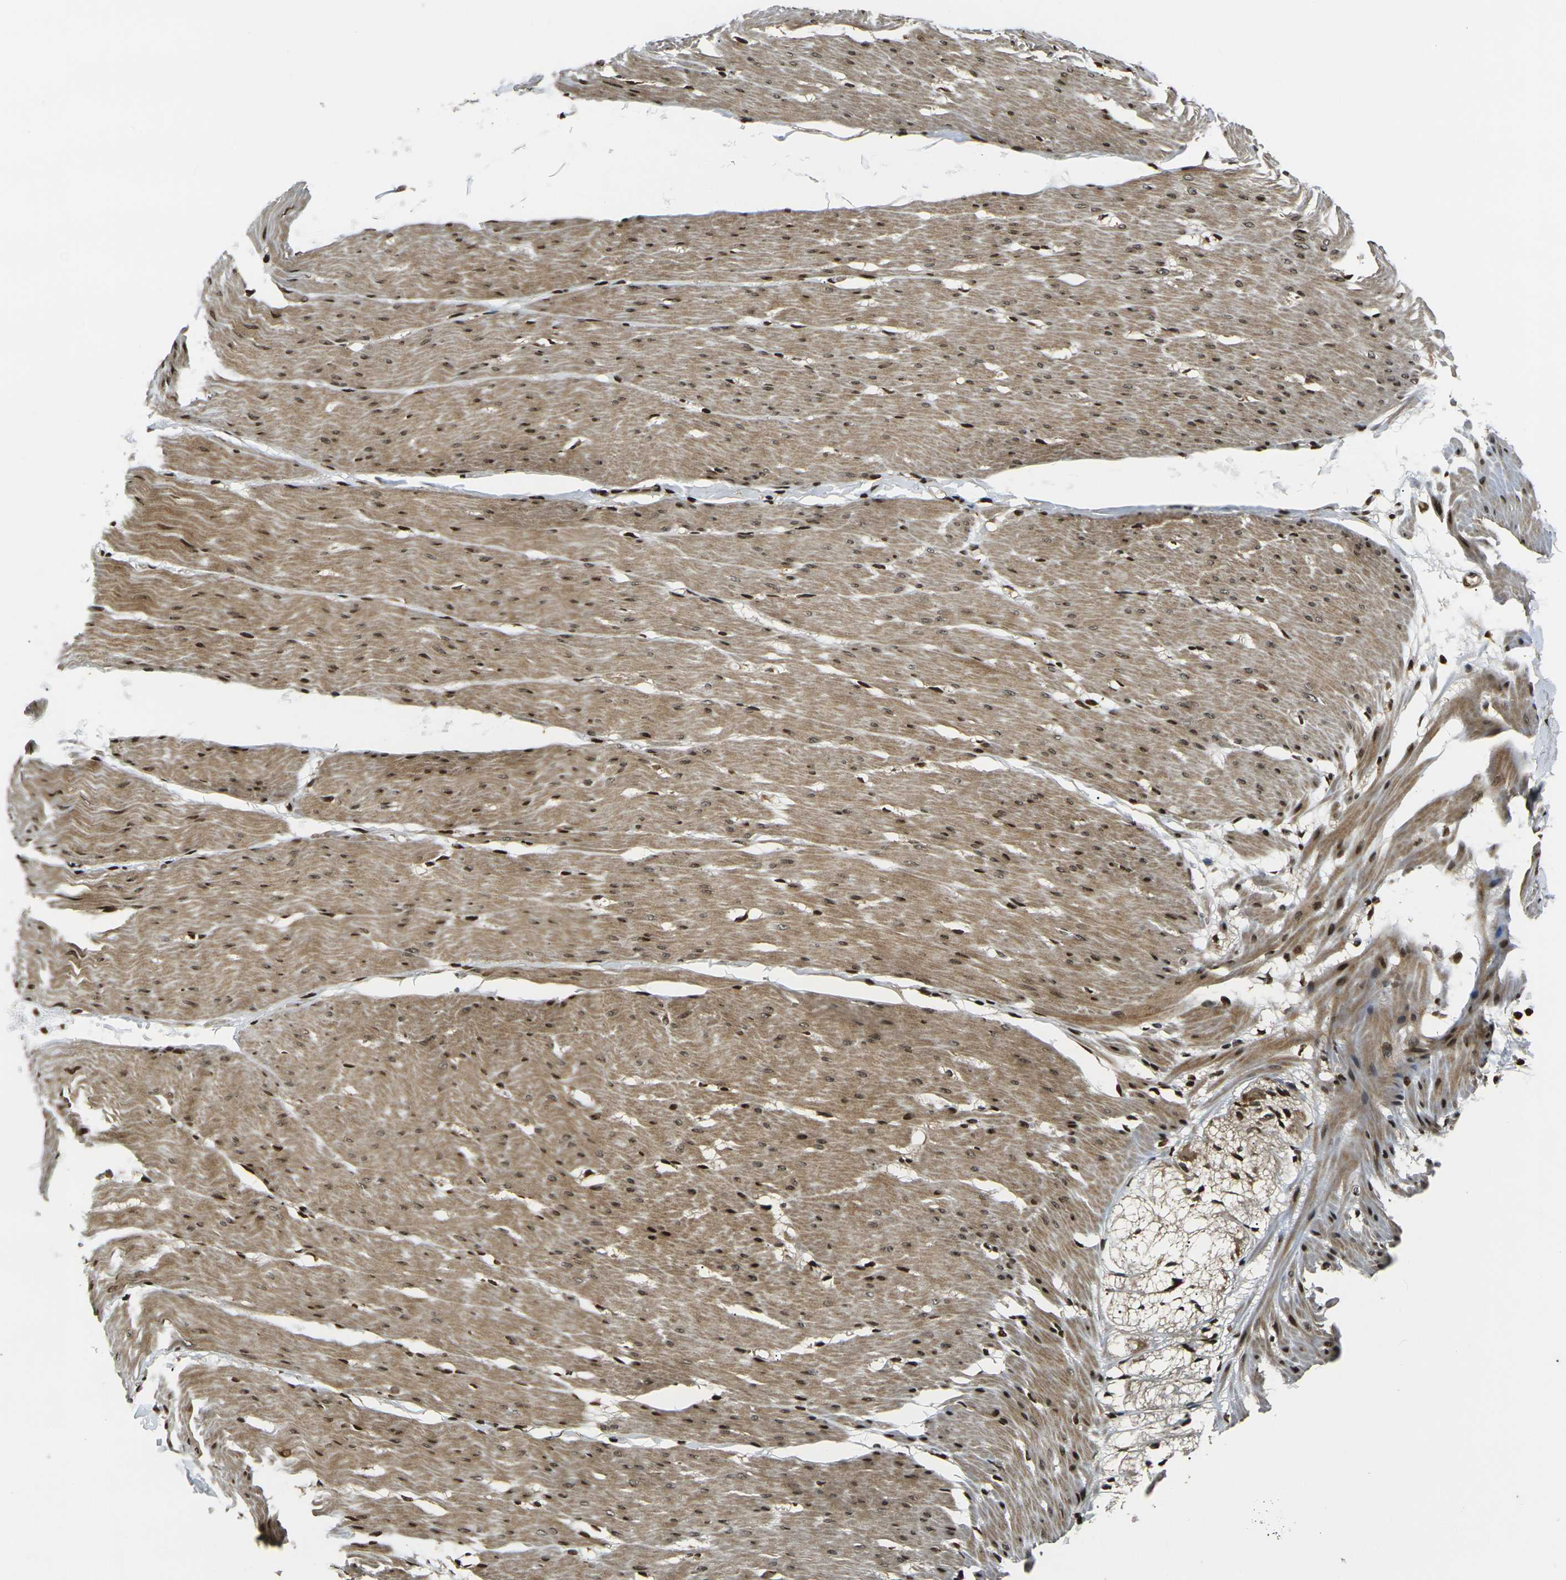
{"staining": {"intensity": "strong", "quantity": ">75%", "location": "cytoplasmic/membranous,nuclear"}, "tissue": "smooth muscle", "cell_type": "Smooth muscle cells", "image_type": "normal", "snomed": [{"axis": "morphology", "description": "Normal tissue, NOS"}, {"axis": "topography", "description": "Smooth muscle"}, {"axis": "topography", "description": "Colon"}], "caption": "Smooth muscle stained with DAB IHC exhibits high levels of strong cytoplasmic/membranous,nuclear staining in about >75% of smooth muscle cells.", "gene": "ACTL6A", "patient": {"sex": "male", "age": 67}}